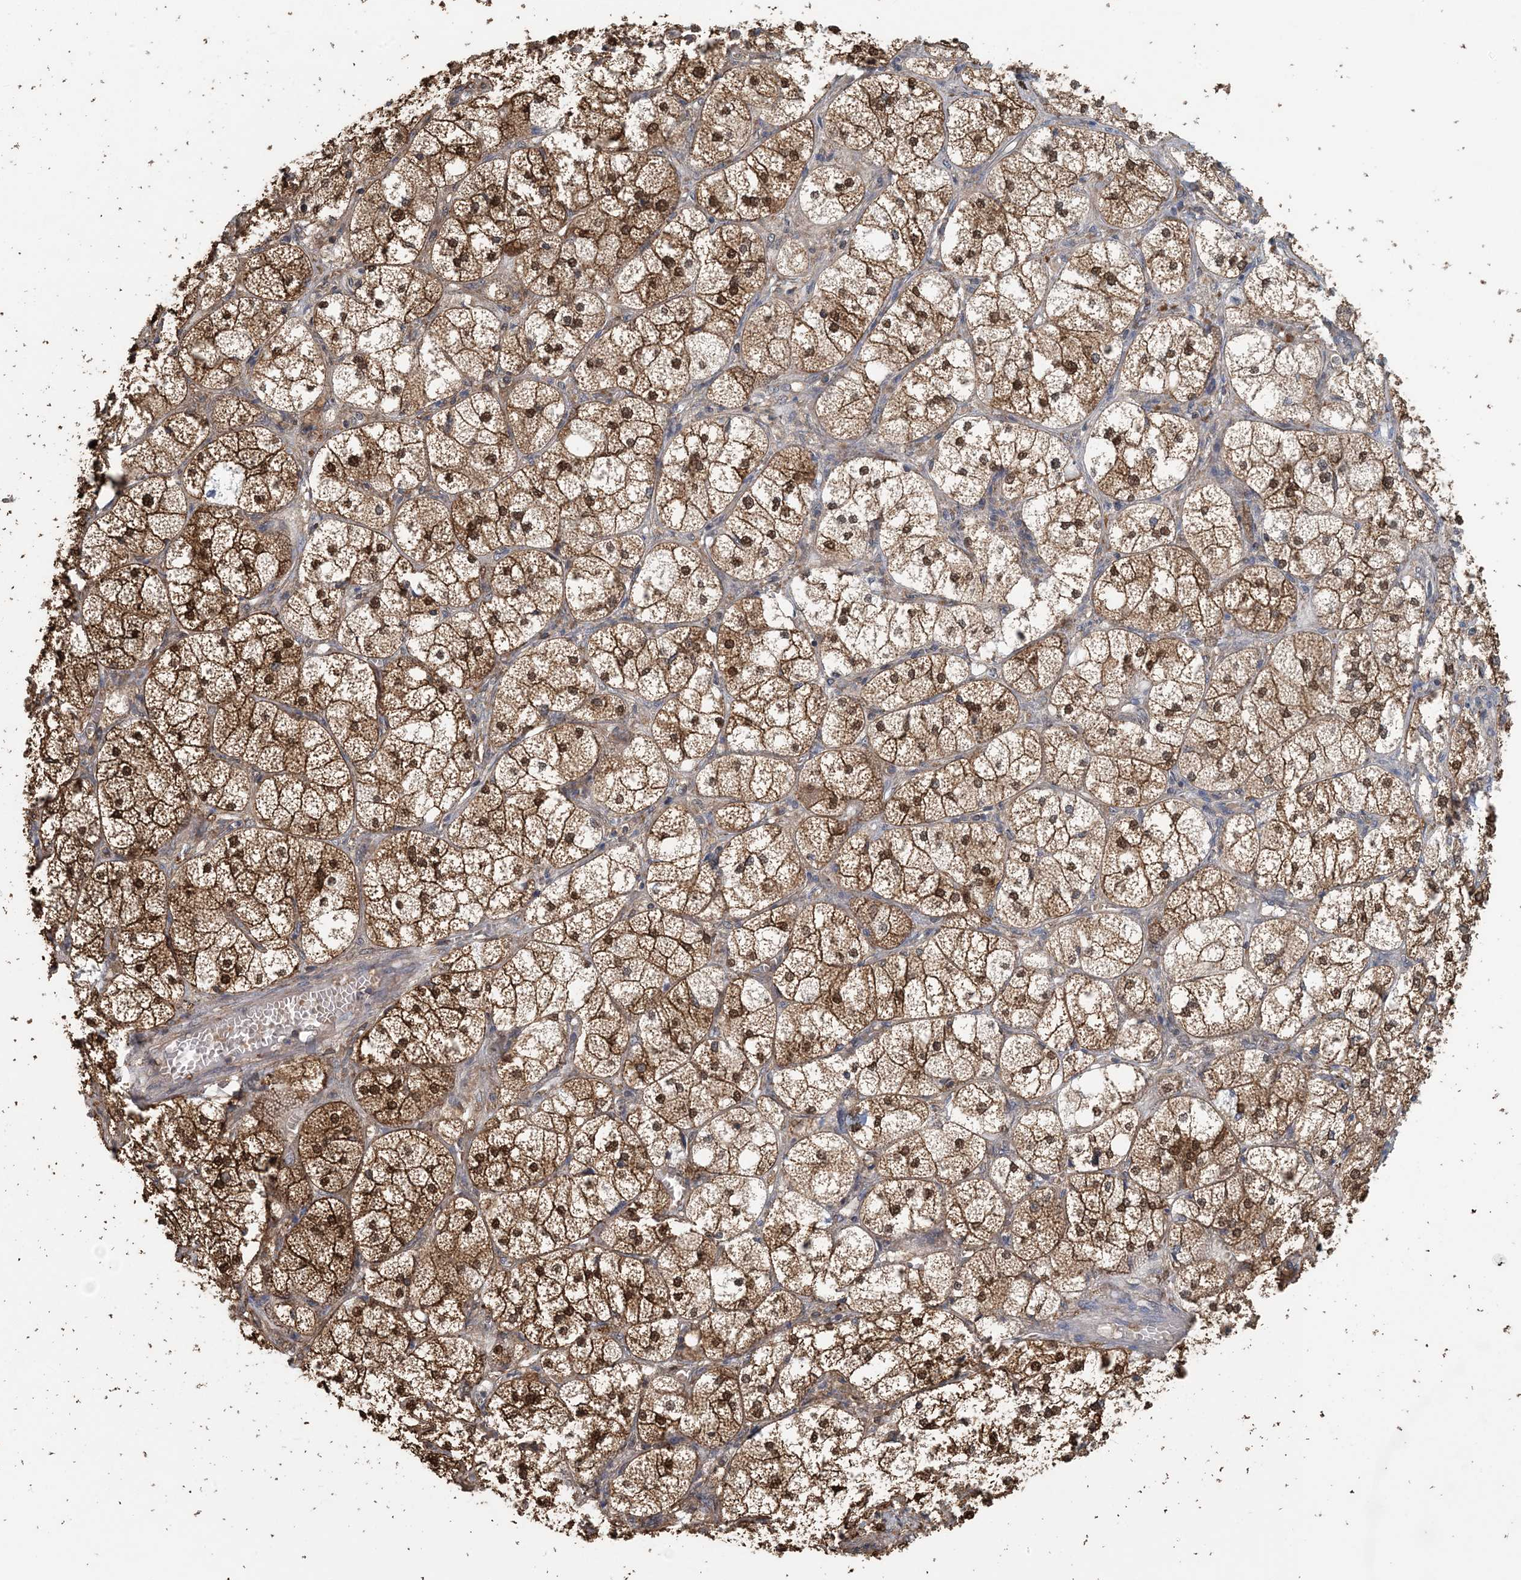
{"staining": {"intensity": "strong", "quantity": ">75%", "location": "cytoplasmic/membranous,nuclear"}, "tissue": "adrenal gland", "cell_type": "Glandular cells", "image_type": "normal", "snomed": [{"axis": "morphology", "description": "Normal tissue, NOS"}, {"axis": "topography", "description": "Adrenal gland"}], "caption": "Normal adrenal gland was stained to show a protein in brown. There is high levels of strong cytoplasmic/membranous,nuclear expression in about >75% of glandular cells. Using DAB (3,3'-diaminobenzidine) (brown) and hematoxylin (blue) stains, captured at high magnification using brightfield microscopy.", "gene": "HIKESHI", "patient": {"sex": "female", "age": 61}}